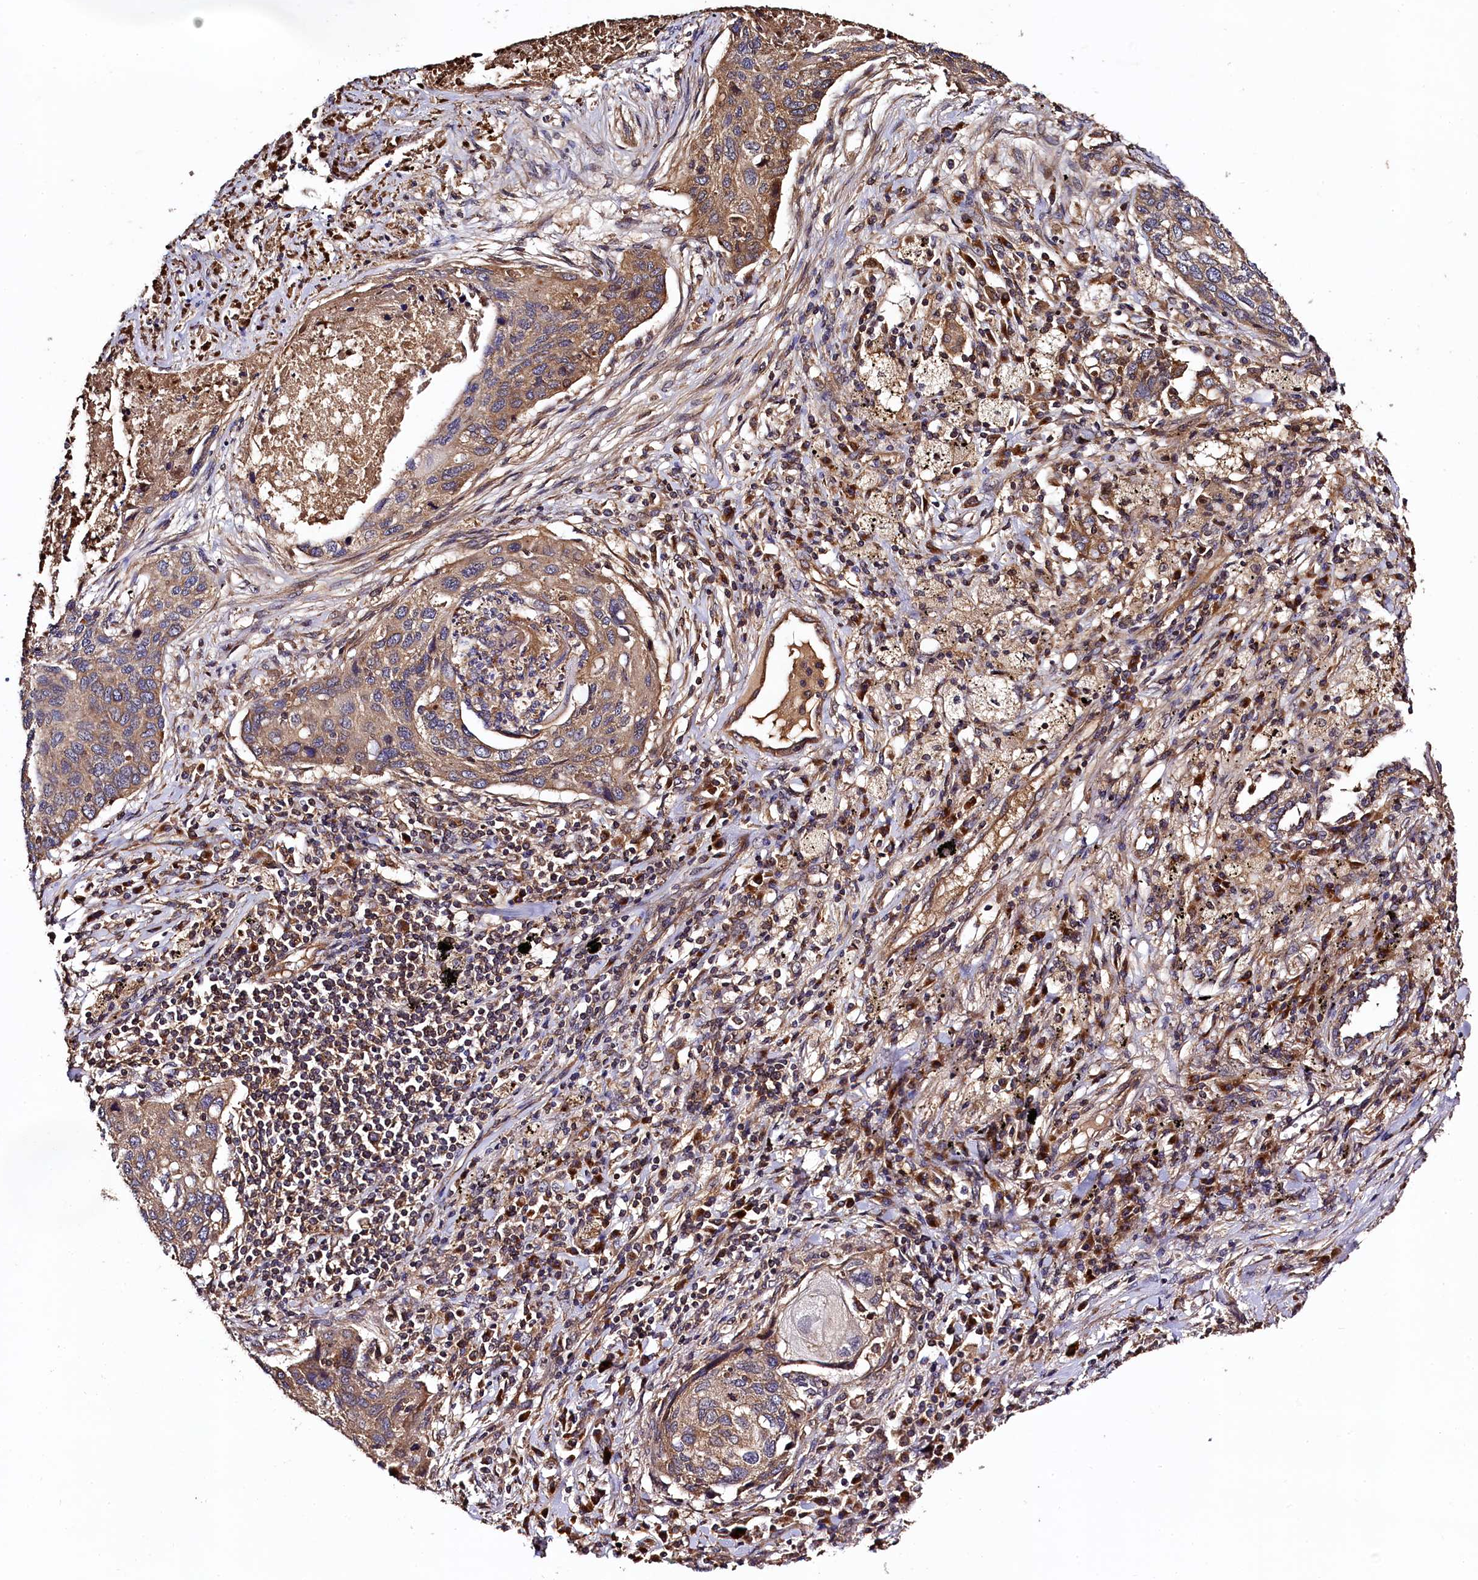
{"staining": {"intensity": "moderate", "quantity": "25%-75%", "location": "cytoplasmic/membranous"}, "tissue": "lung cancer", "cell_type": "Tumor cells", "image_type": "cancer", "snomed": [{"axis": "morphology", "description": "Squamous cell carcinoma, NOS"}, {"axis": "topography", "description": "Lung"}], "caption": "Squamous cell carcinoma (lung) stained with IHC reveals moderate cytoplasmic/membranous expression in about 25%-75% of tumor cells. Ihc stains the protein of interest in brown and the nuclei are stained blue.", "gene": "KLC2", "patient": {"sex": "female", "age": 63}}